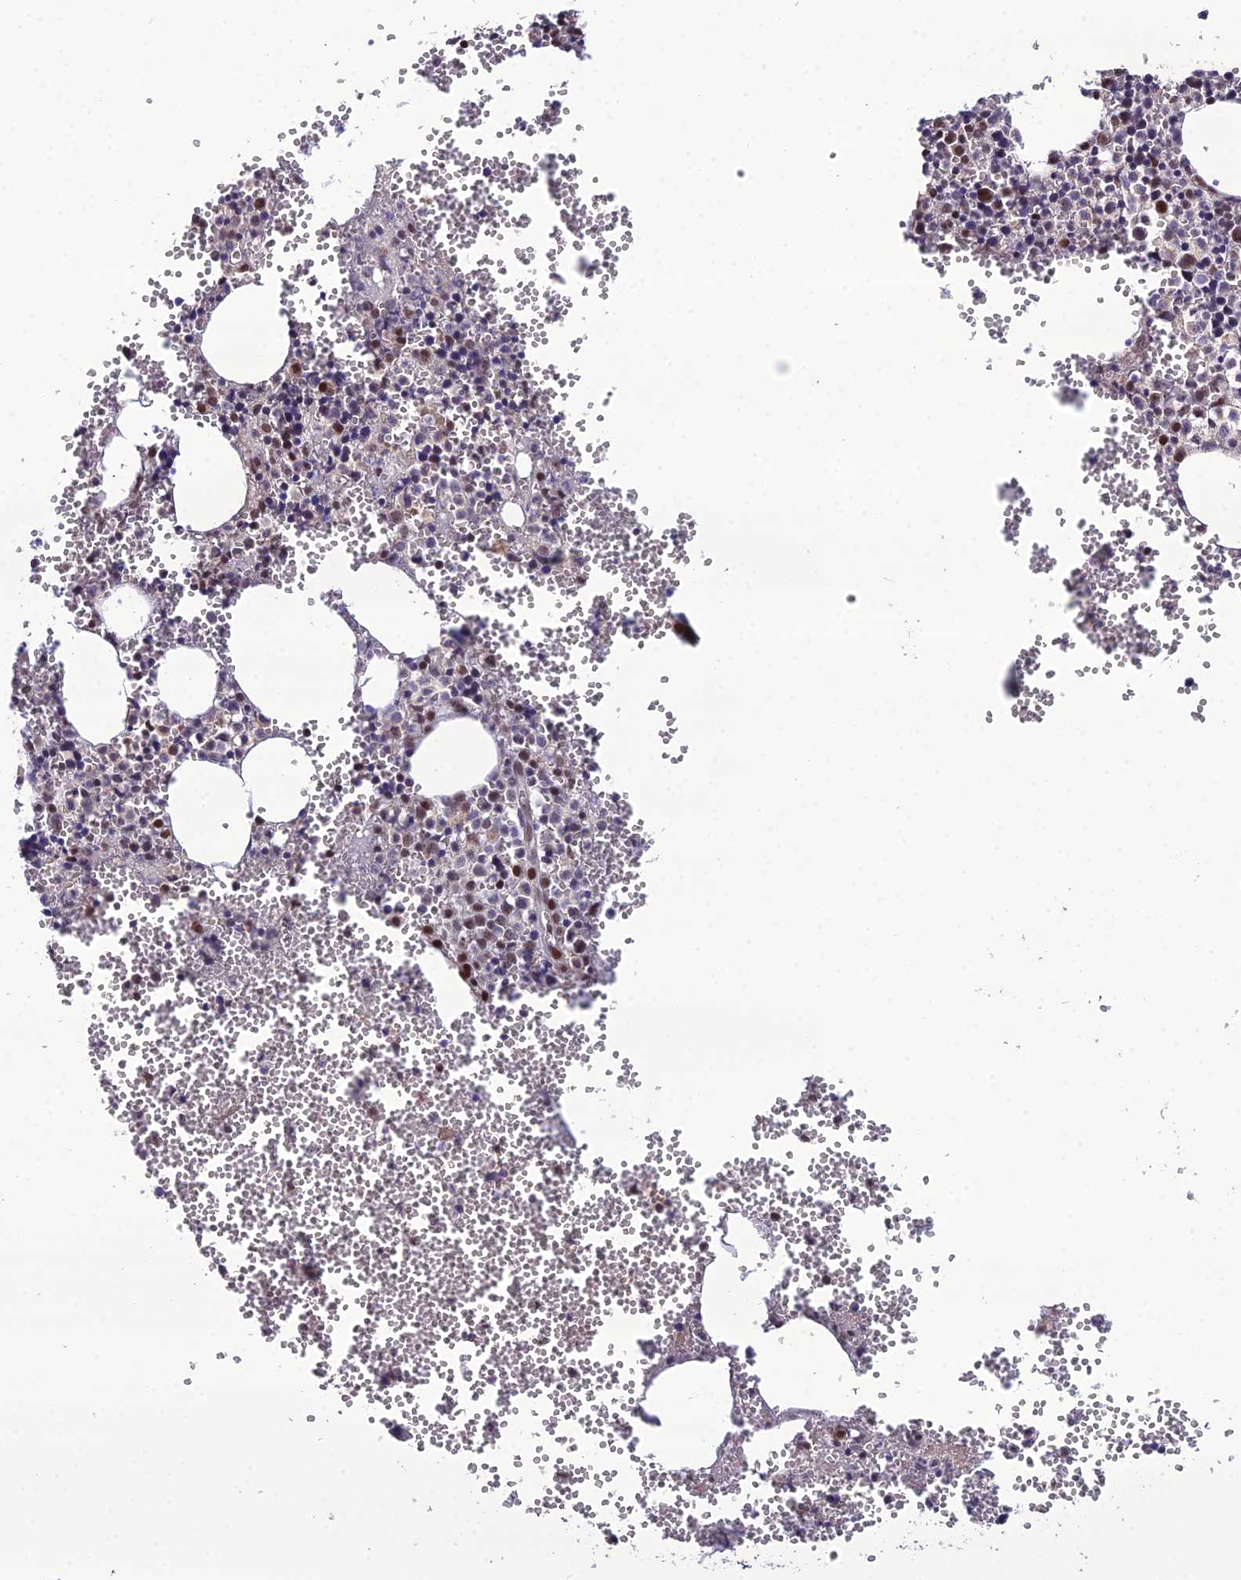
{"staining": {"intensity": "moderate", "quantity": "<25%", "location": "cytoplasmic/membranous,nuclear"}, "tissue": "bone marrow", "cell_type": "Hematopoietic cells", "image_type": "normal", "snomed": [{"axis": "morphology", "description": "Normal tissue, NOS"}, {"axis": "topography", "description": "Bone marrow"}], "caption": "DAB immunohistochemical staining of benign human bone marrow exhibits moderate cytoplasmic/membranous,nuclear protein positivity in approximately <25% of hematopoietic cells. (brown staining indicates protein expression, while blue staining denotes nuclei).", "gene": "ARL2", "patient": {"sex": "female", "age": 77}}